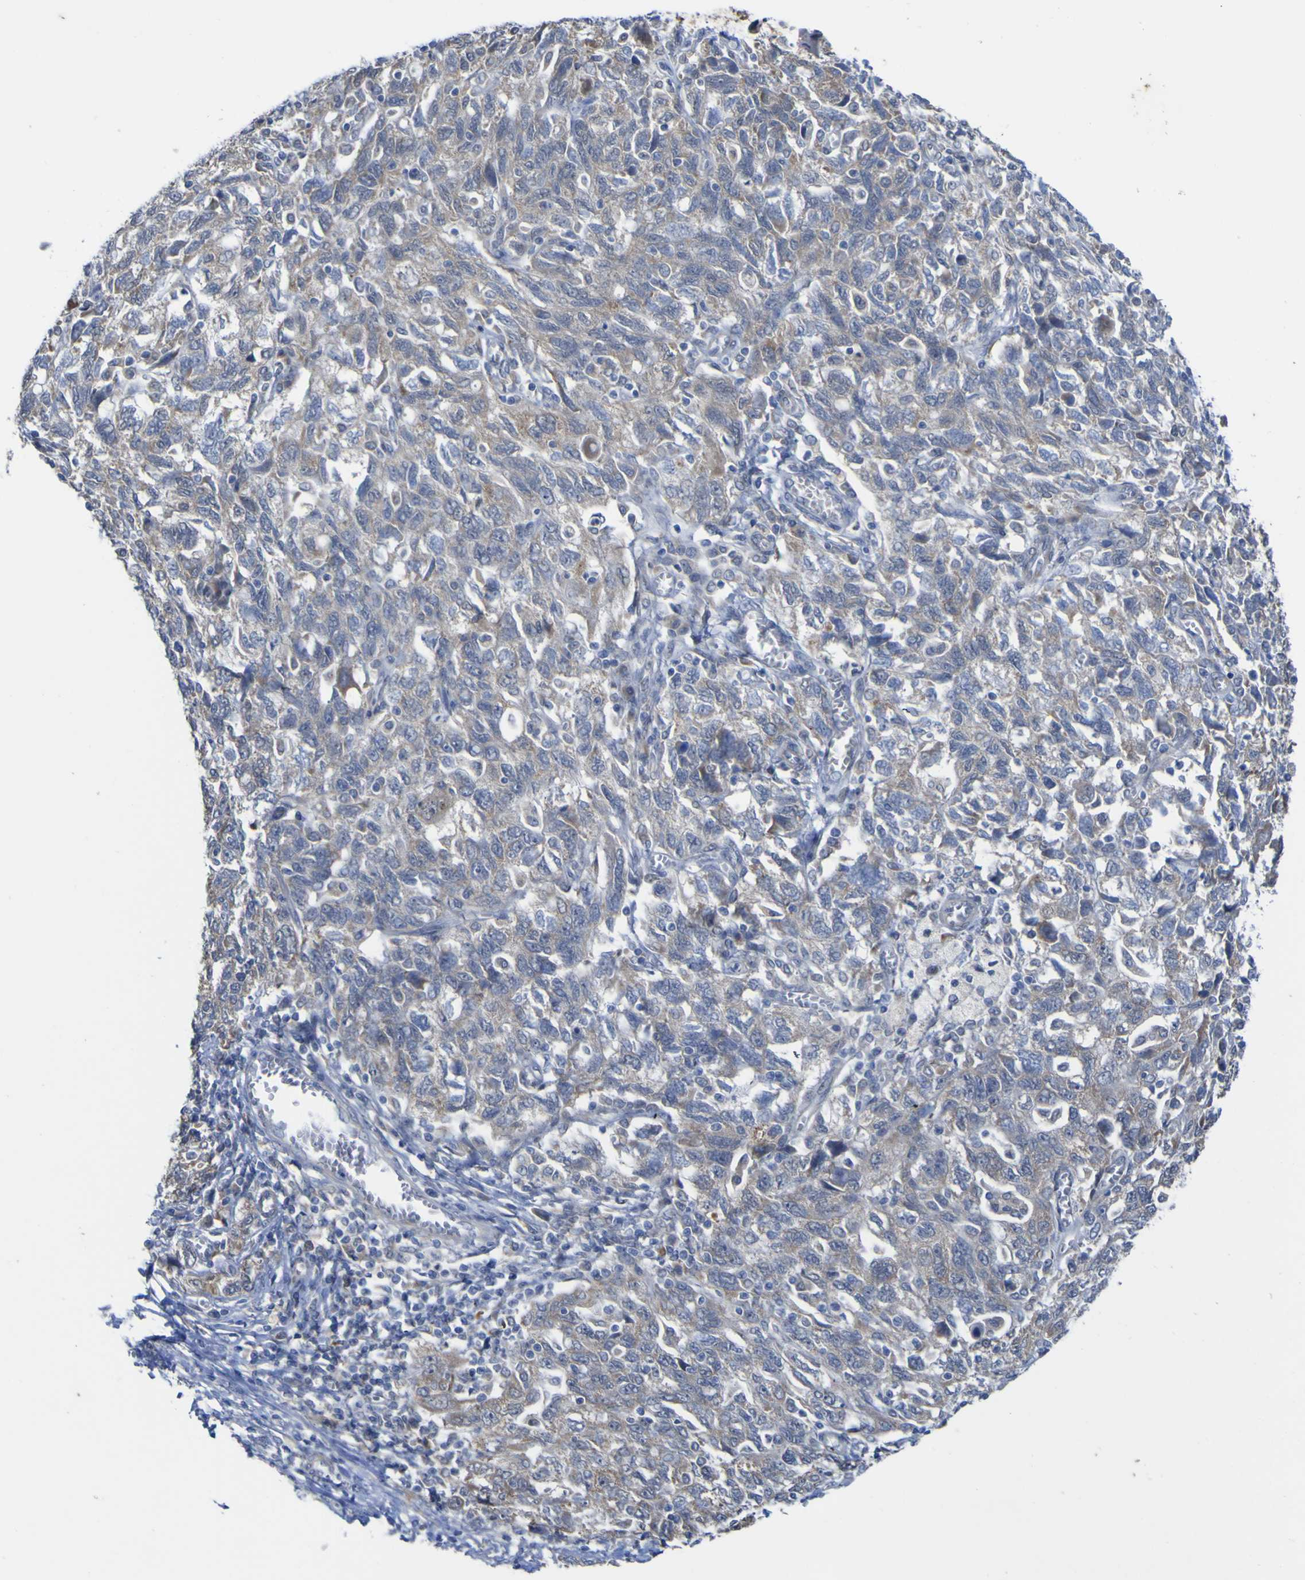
{"staining": {"intensity": "weak", "quantity": "<25%", "location": "cytoplasmic/membranous"}, "tissue": "ovarian cancer", "cell_type": "Tumor cells", "image_type": "cancer", "snomed": [{"axis": "morphology", "description": "Carcinoma, NOS"}, {"axis": "morphology", "description": "Cystadenocarcinoma, serous, NOS"}, {"axis": "topography", "description": "Ovary"}], "caption": "Image shows no protein positivity in tumor cells of carcinoma (ovarian) tissue. Brightfield microscopy of immunohistochemistry stained with DAB (brown) and hematoxylin (blue), captured at high magnification.", "gene": "TNFRSF11A", "patient": {"sex": "female", "age": 69}}